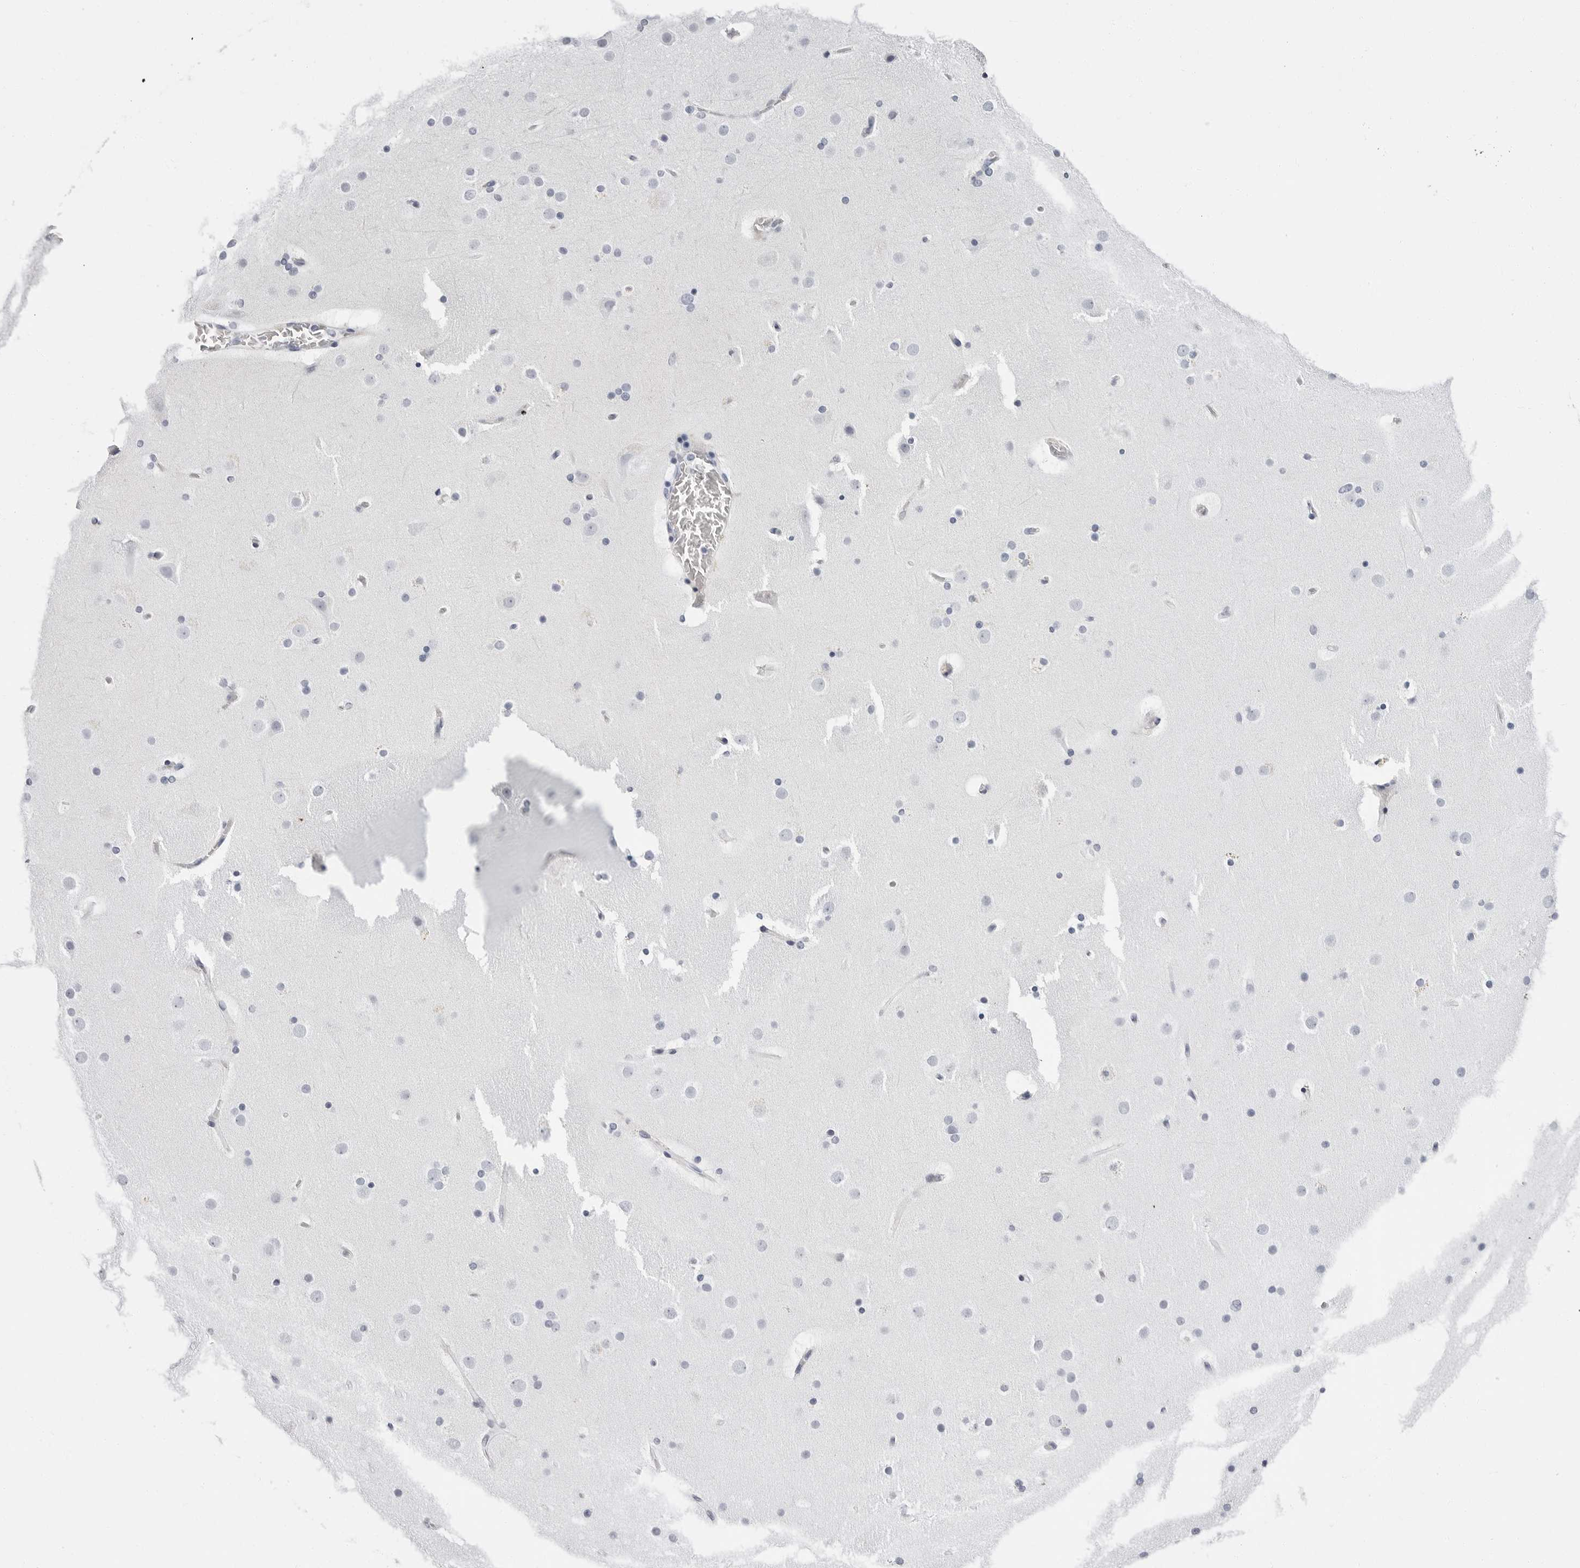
{"staining": {"intensity": "negative", "quantity": "none", "location": "none"}, "tissue": "cerebral cortex", "cell_type": "Endothelial cells", "image_type": "normal", "snomed": [{"axis": "morphology", "description": "Normal tissue, NOS"}, {"axis": "topography", "description": "Cerebral cortex"}], "caption": "Immunohistochemical staining of benign human cerebral cortex reveals no significant staining in endothelial cells.", "gene": "ERICH3", "patient": {"sex": "male", "age": 57}}